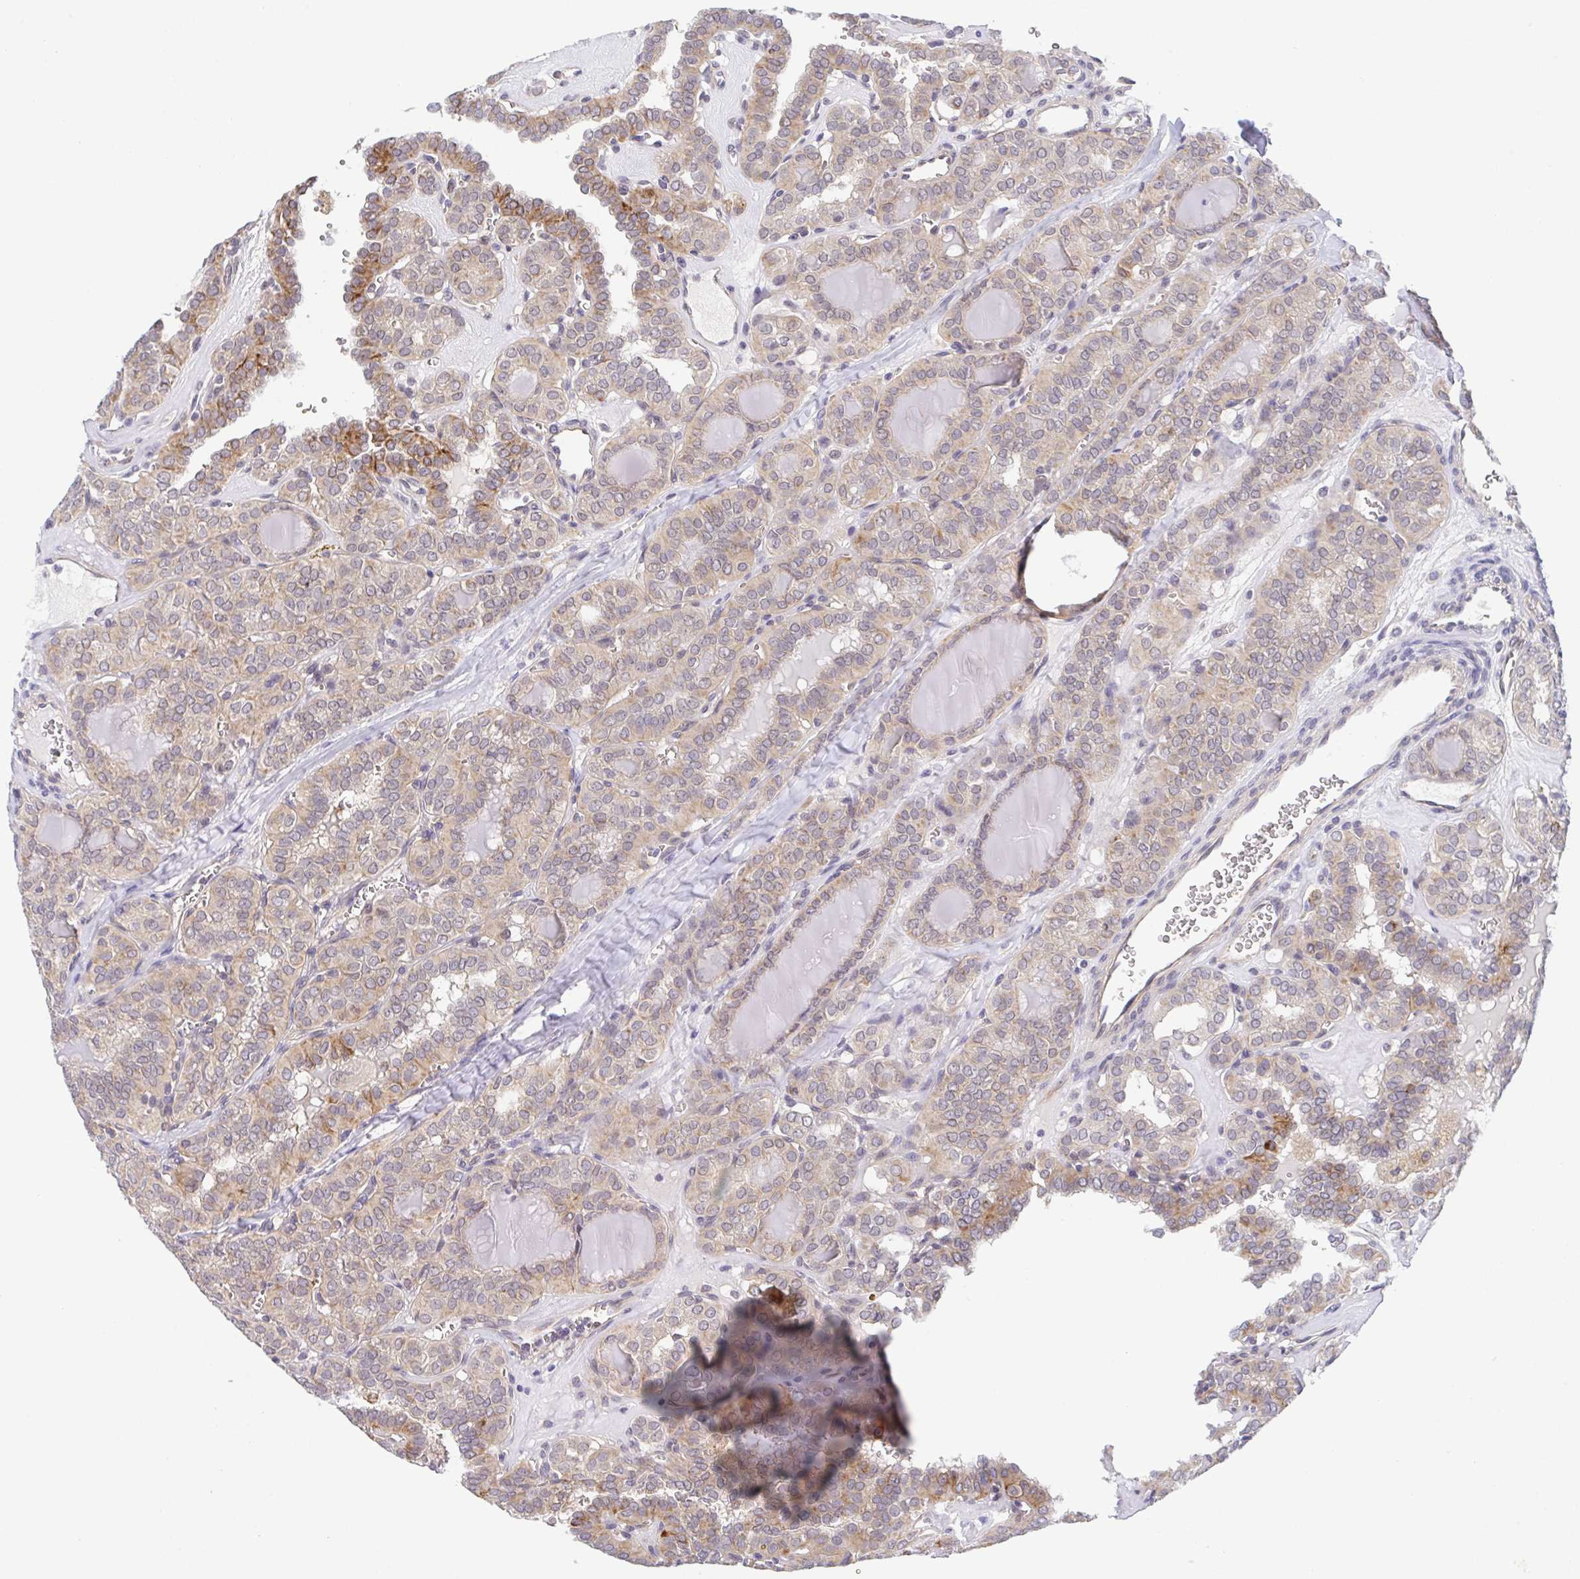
{"staining": {"intensity": "weak", "quantity": "25%-75%", "location": "cytoplasmic/membranous"}, "tissue": "thyroid cancer", "cell_type": "Tumor cells", "image_type": "cancer", "snomed": [{"axis": "morphology", "description": "Papillary adenocarcinoma, NOS"}, {"axis": "topography", "description": "Thyroid gland"}], "caption": "High-magnification brightfield microscopy of thyroid cancer (papillary adenocarcinoma) stained with DAB (brown) and counterstained with hematoxylin (blue). tumor cells exhibit weak cytoplasmic/membranous positivity is appreciated in about25%-75% of cells.", "gene": "BCL2L1", "patient": {"sex": "female", "age": 41}}